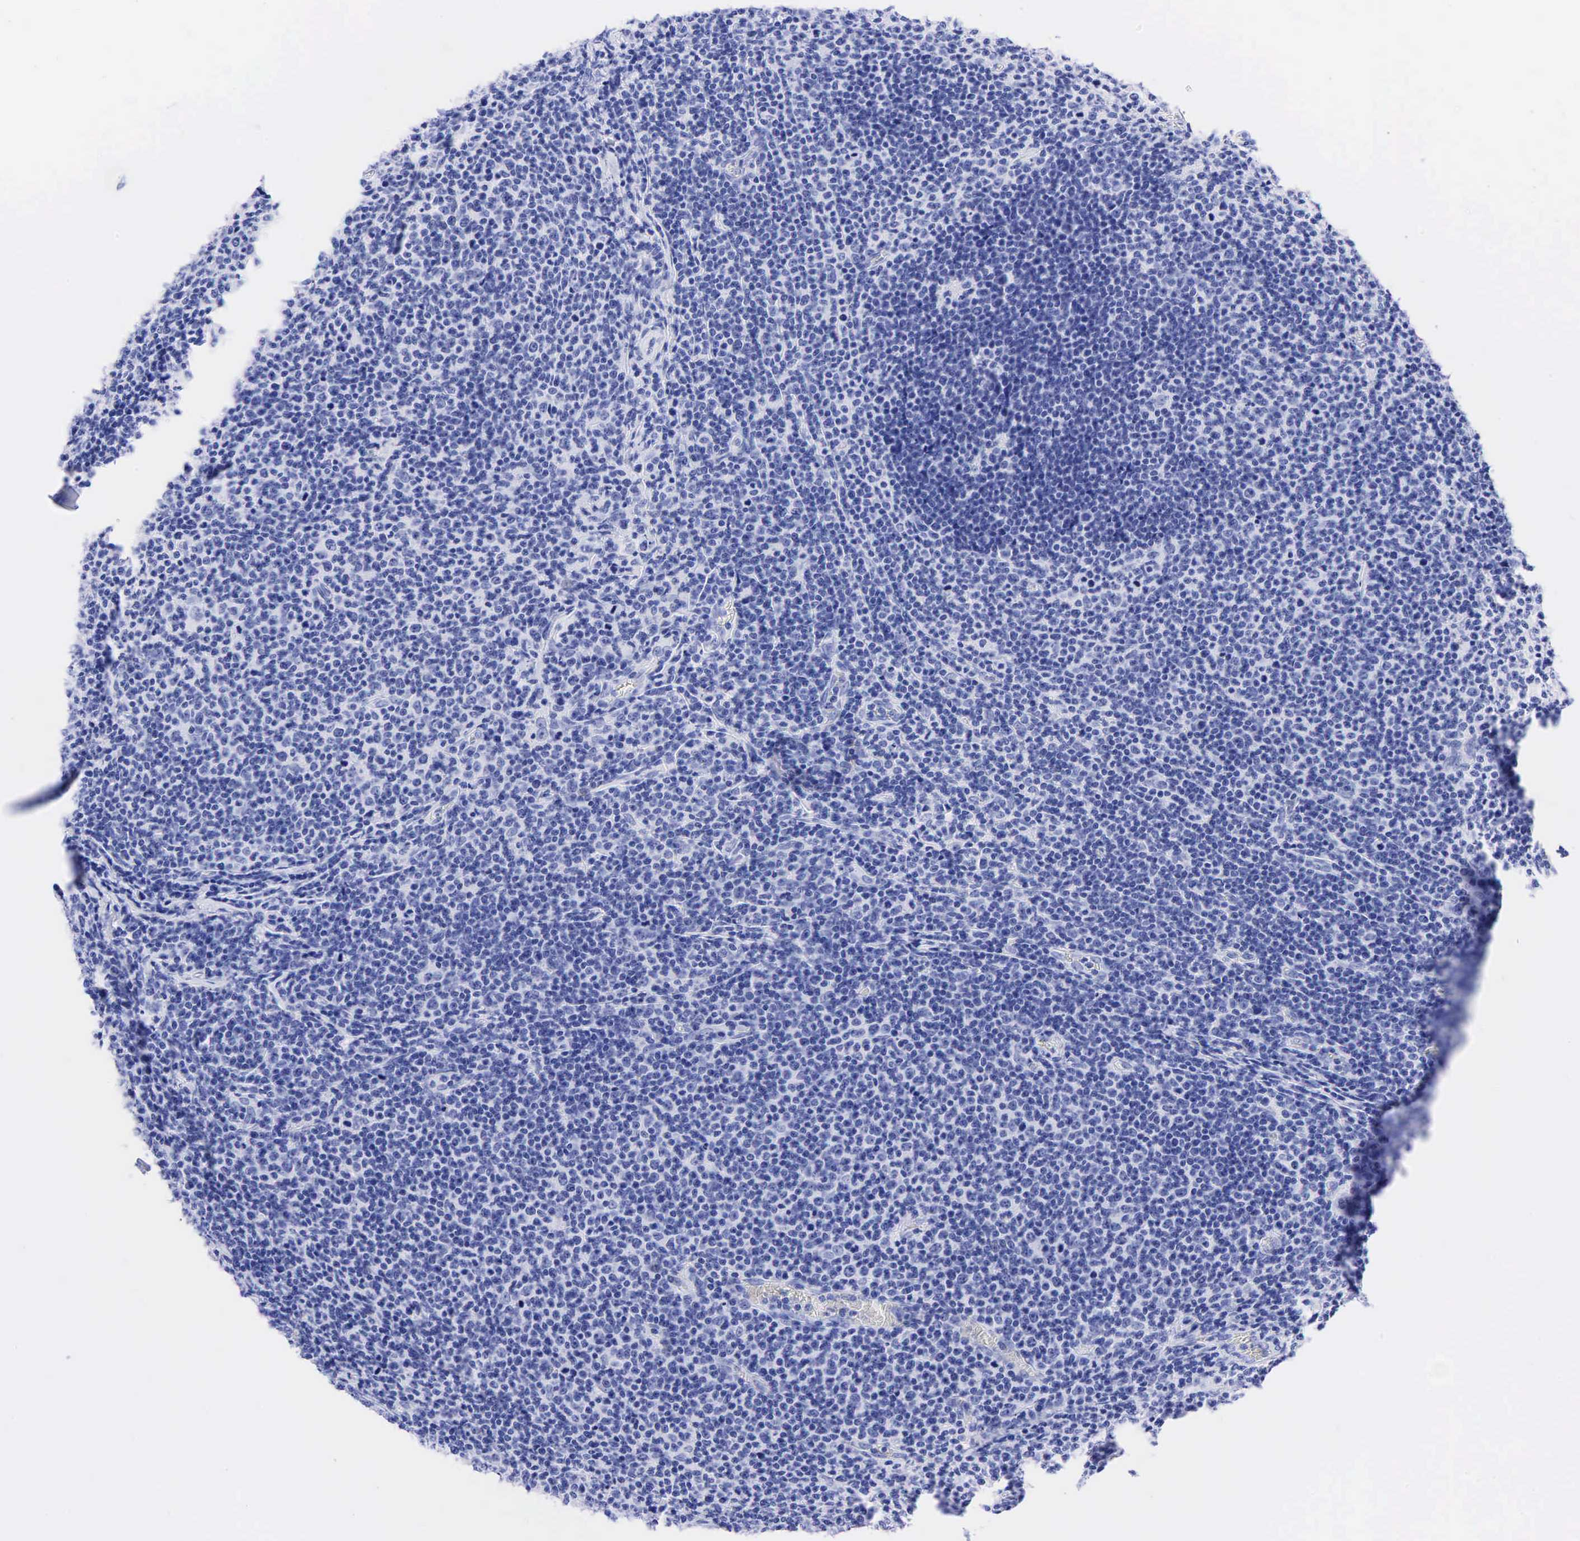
{"staining": {"intensity": "negative", "quantity": "none", "location": "none"}, "tissue": "lymphoma", "cell_type": "Tumor cells", "image_type": "cancer", "snomed": [{"axis": "morphology", "description": "Malignant lymphoma, non-Hodgkin's type, Low grade"}, {"axis": "topography", "description": "Lymph node"}], "caption": "Immunohistochemical staining of malignant lymphoma, non-Hodgkin's type (low-grade) displays no significant expression in tumor cells. The staining is performed using DAB brown chromogen with nuclei counter-stained in using hematoxylin.", "gene": "CHGA", "patient": {"sex": "male", "age": 74}}